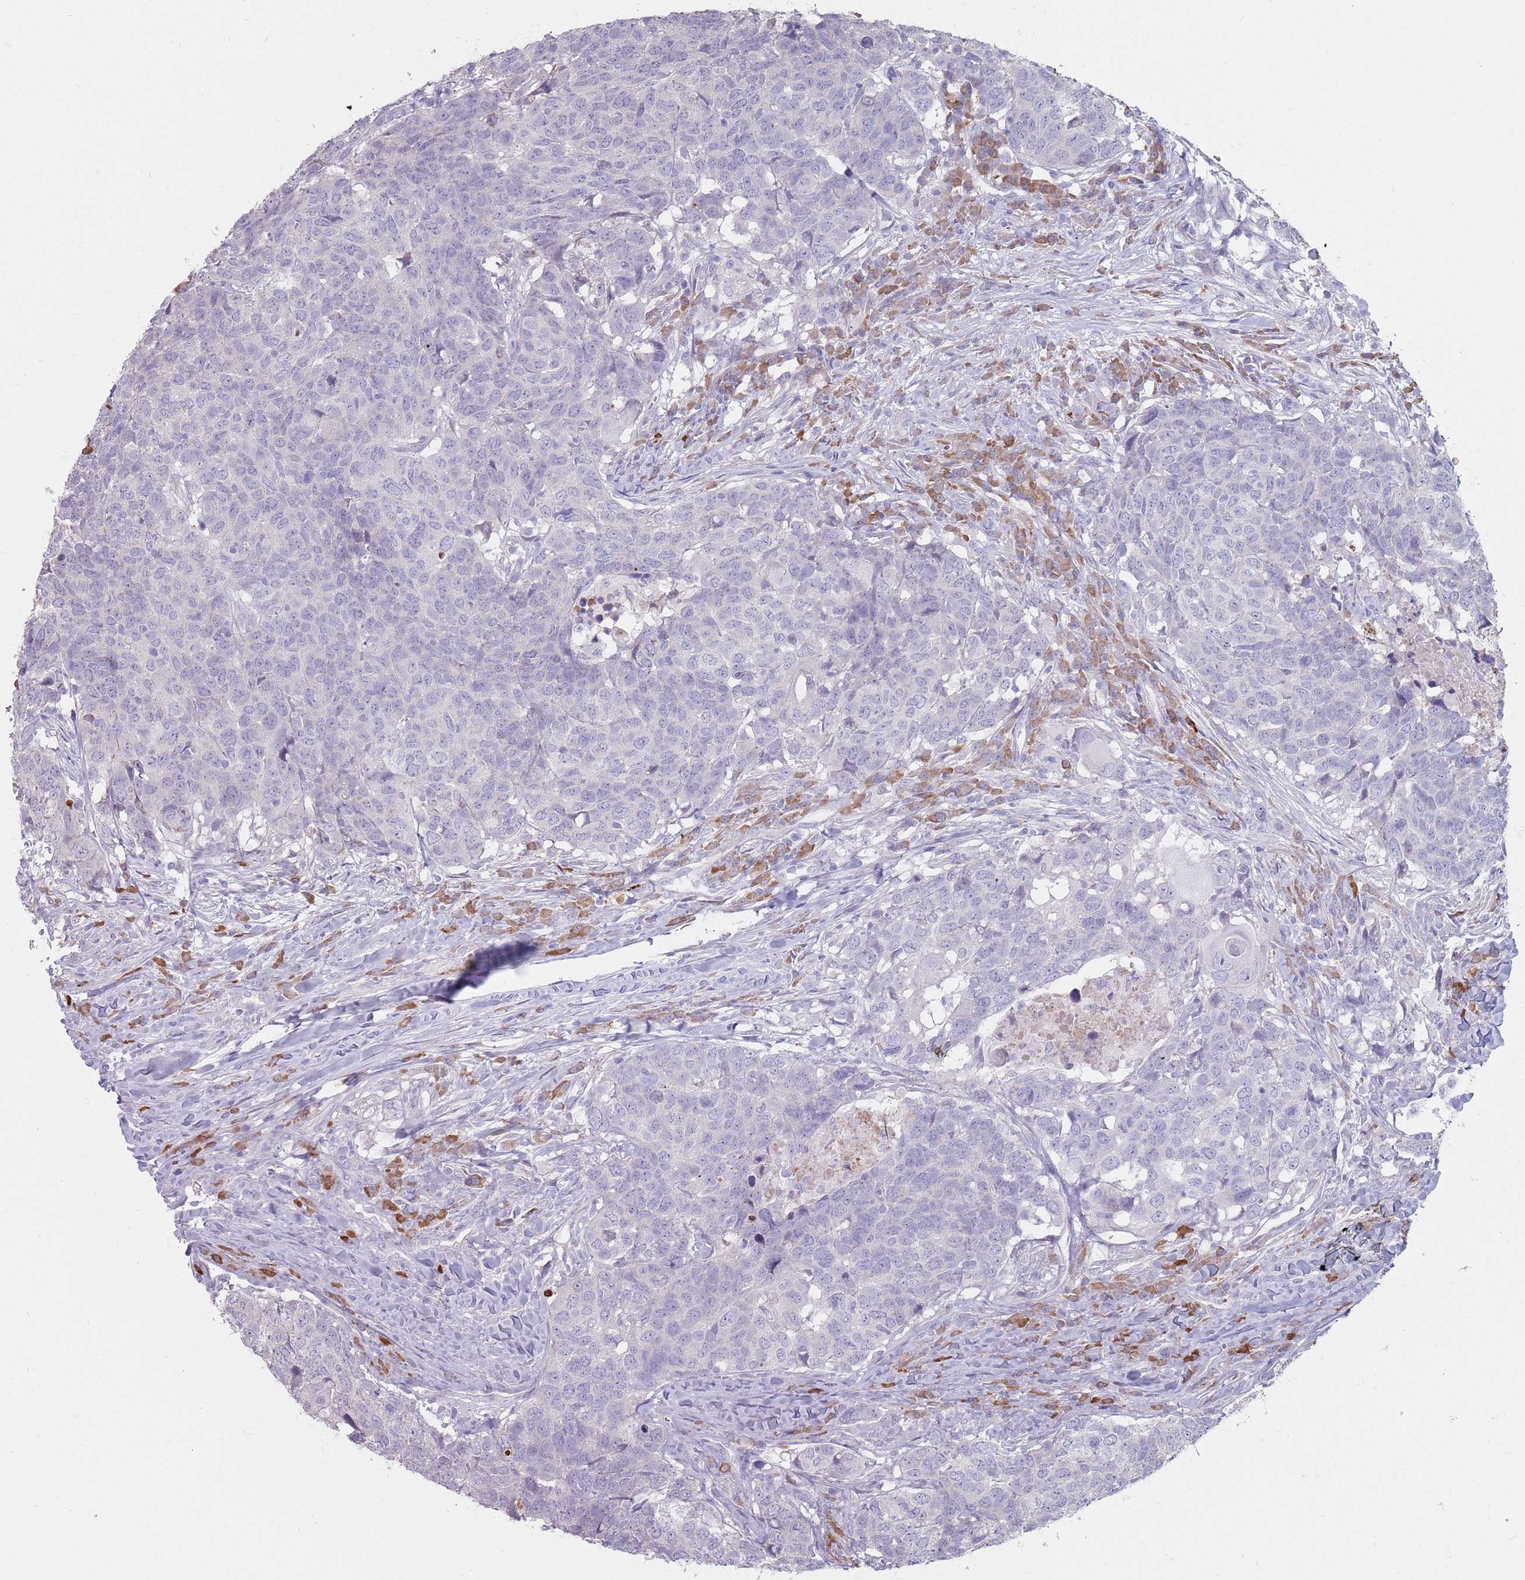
{"staining": {"intensity": "negative", "quantity": "none", "location": "none"}, "tissue": "head and neck cancer", "cell_type": "Tumor cells", "image_type": "cancer", "snomed": [{"axis": "morphology", "description": "Normal tissue, NOS"}, {"axis": "morphology", "description": "Squamous cell carcinoma, NOS"}, {"axis": "topography", "description": "Skeletal muscle"}, {"axis": "topography", "description": "Vascular tissue"}, {"axis": "topography", "description": "Peripheral nerve tissue"}, {"axis": "topography", "description": "Head-Neck"}], "caption": "Tumor cells show no significant positivity in head and neck cancer. Nuclei are stained in blue.", "gene": "DXO", "patient": {"sex": "male", "age": 66}}